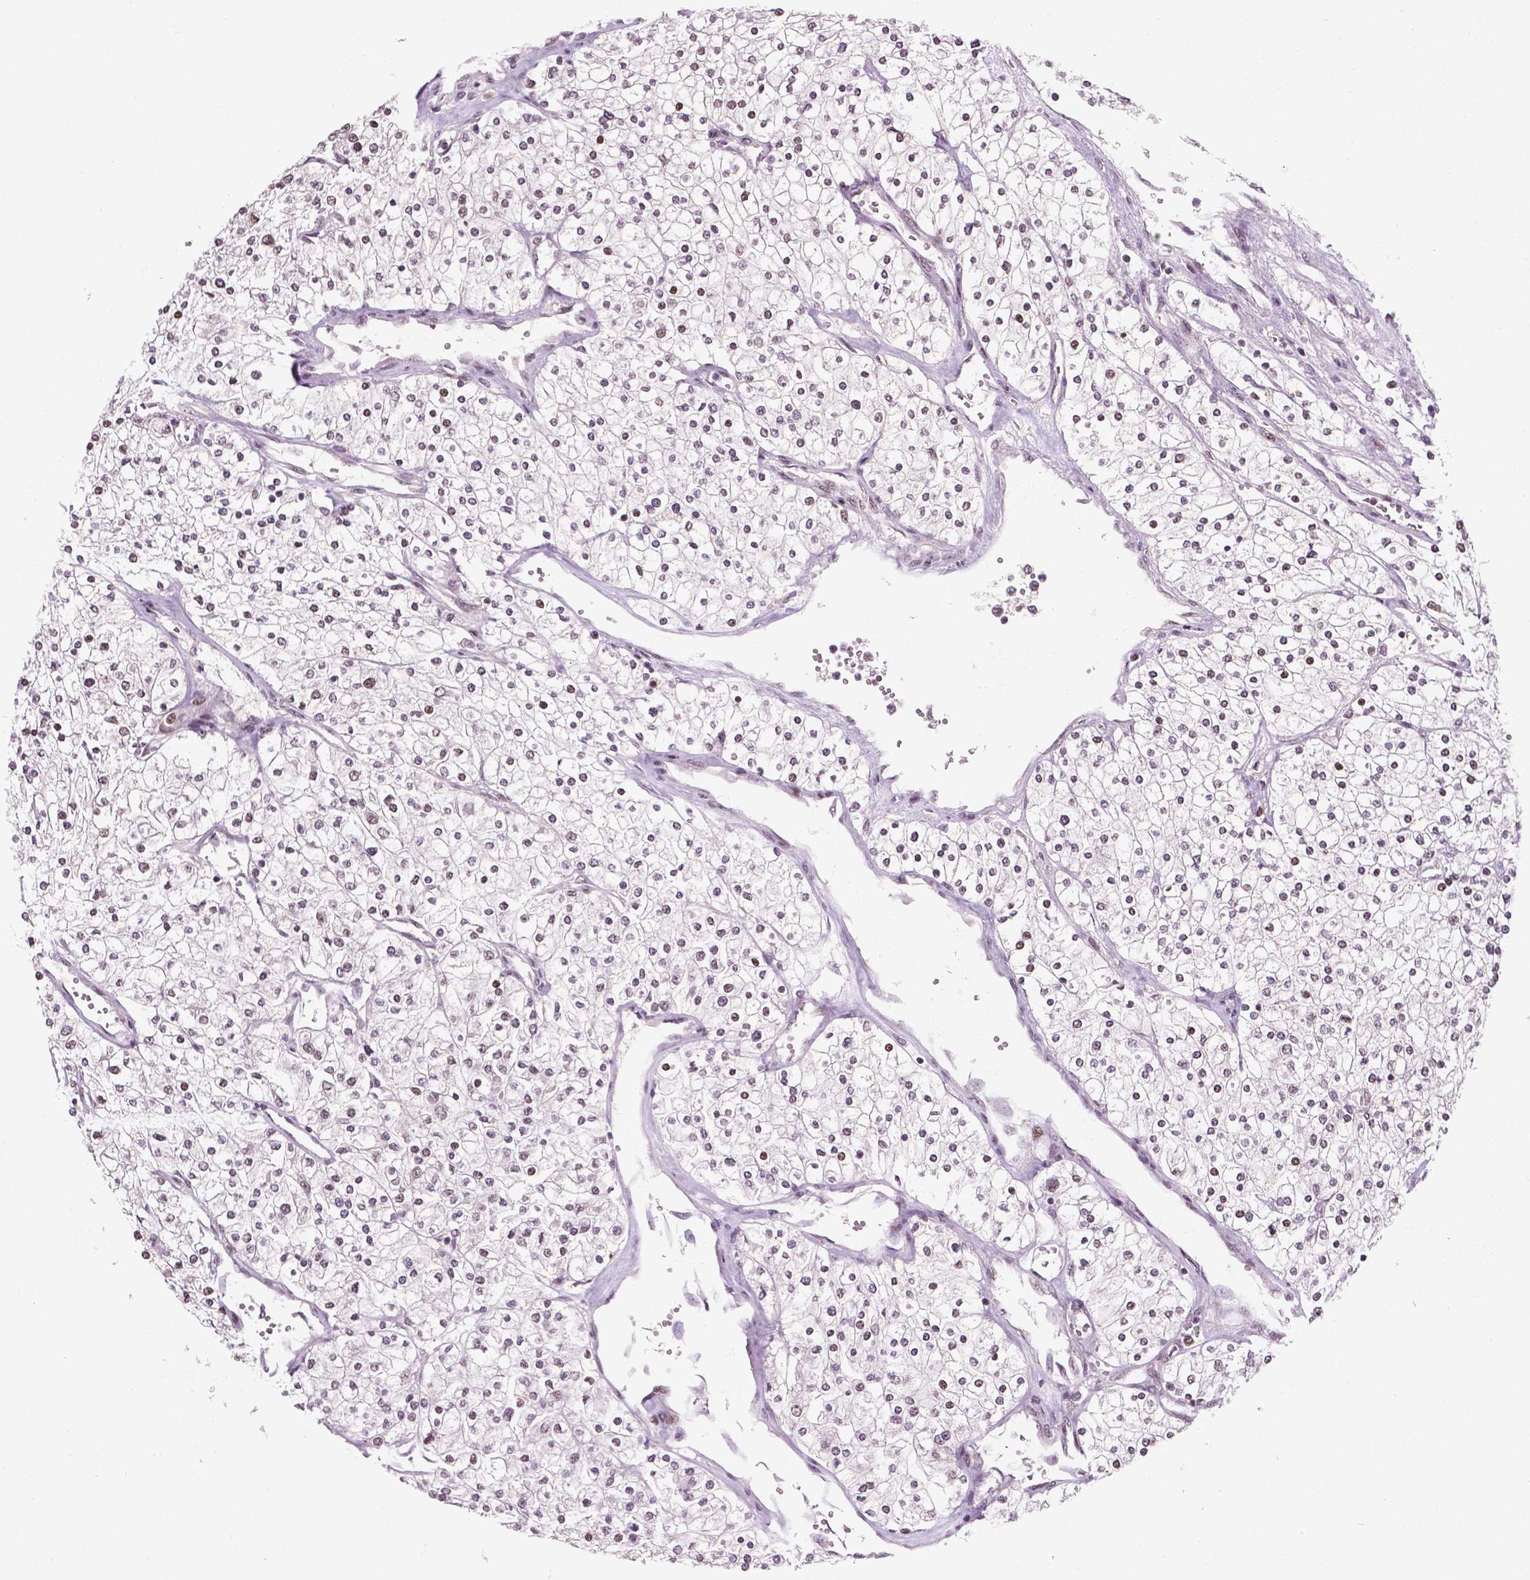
{"staining": {"intensity": "moderate", "quantity": "<25%", "location": "nuclear"}, "tissue": "renal cancer", "cell_type": "Tumor cells", "image_type": "cancer", "snomed": [{"axis": "morphology", "description": "Adenocarcinoma, NOS"}, {"axis": "topography", "description": "Kidney"}], "caption": "Immunohistochemistry of renal cancer displays low levels of moderate nuclear staining in about <25% of tumor cells.", "gene": "PER2", "patient": {"sex": "male", "age": 80}}